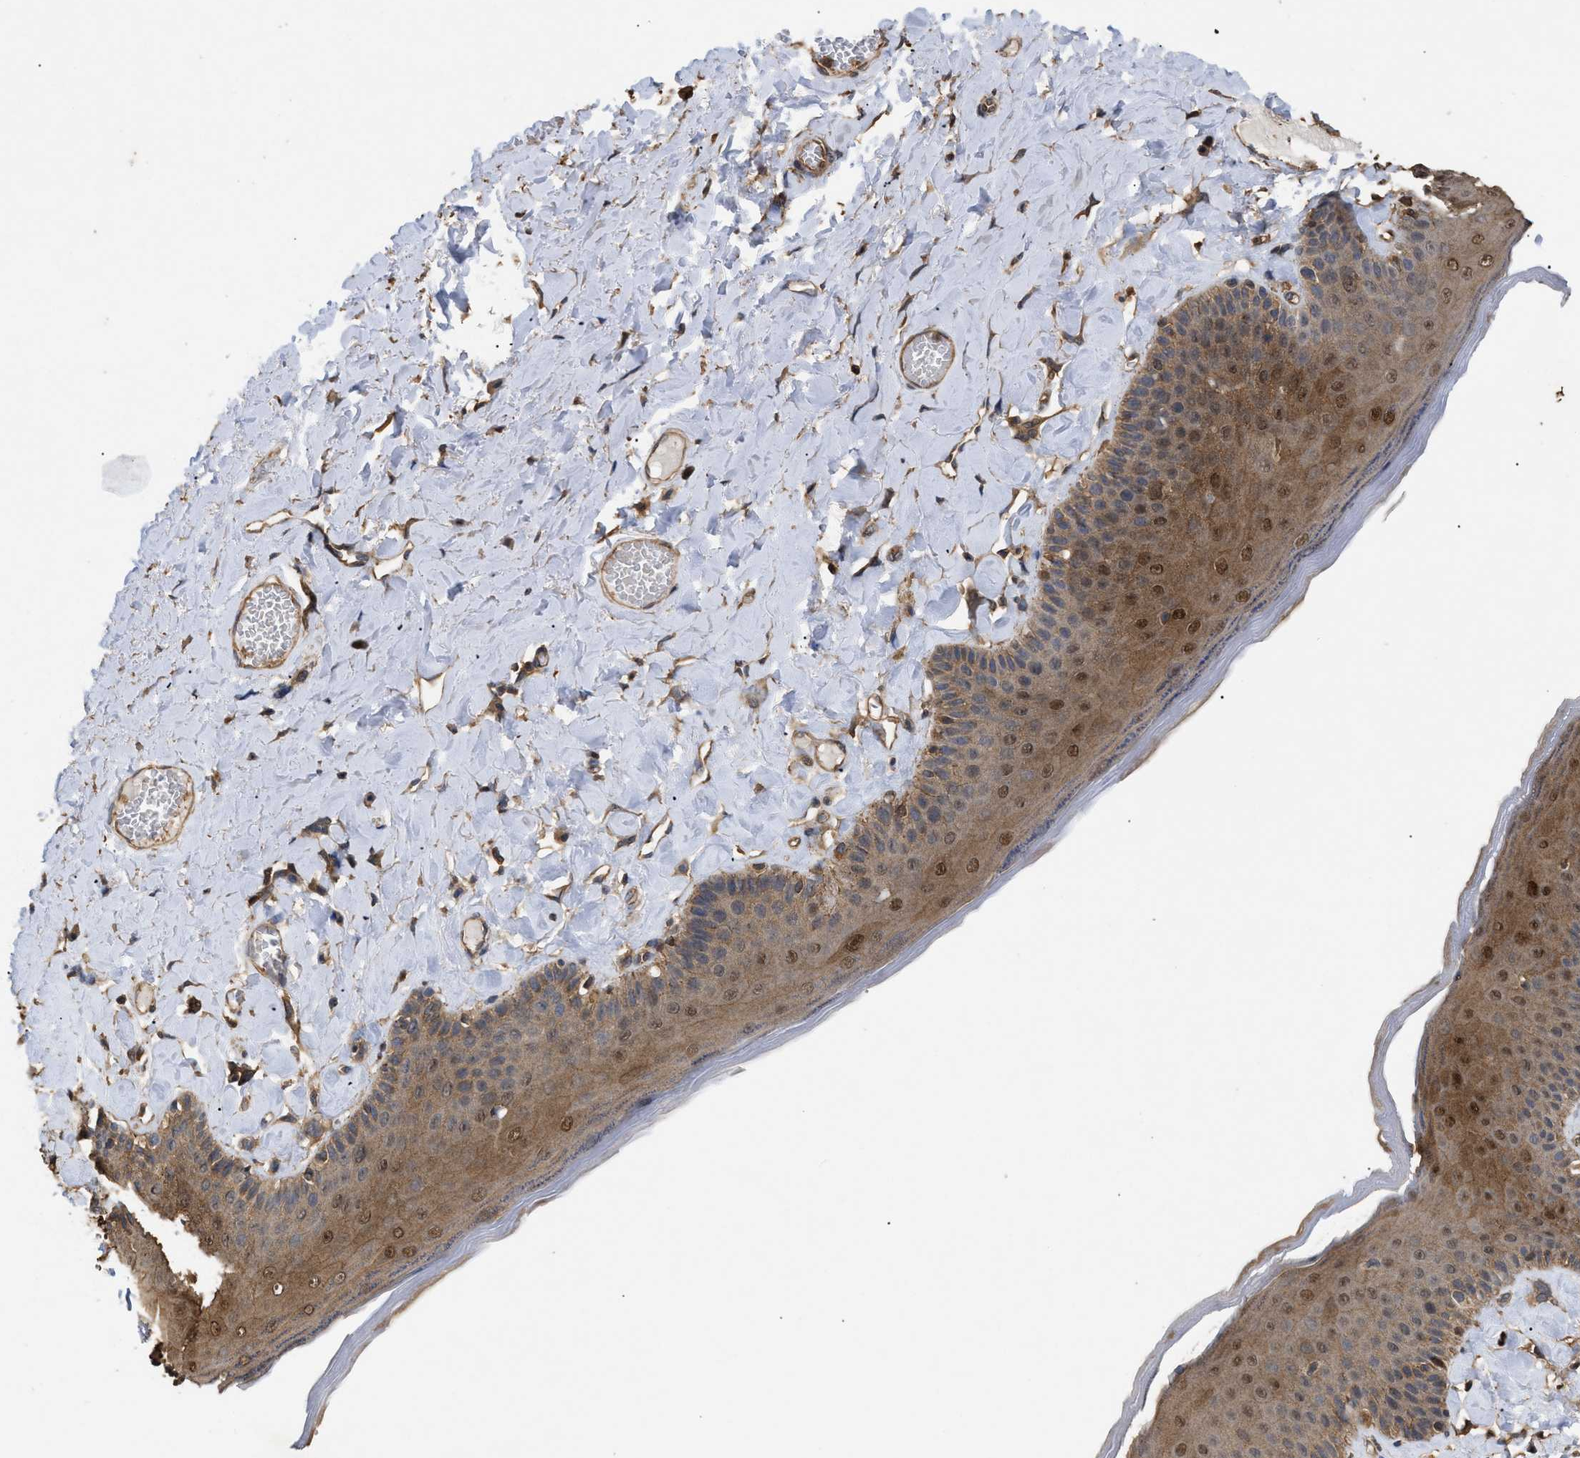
{"staining": {"intensity": "moderate", "quantity": ">75%", "location": "cytoplasmic/membranous,nuclear"}, "tissue": "skin", "cell_type": "Epidermal cells", "image_type": "normal", "snomed": [{"axis": "morphology", "description": "Normal tissue, NOS"}, {"axis": "topography", "description": "Anal"}], "caption": "This photomicrograph displays immunohistochemistry staining of normal human skin, with medium moderate cytoplasmic/membranous,nuclear expression in approximately >75% of epidermal cells.", "gene": "CALM1", "patient": {"sex": "male", "age": 69}}